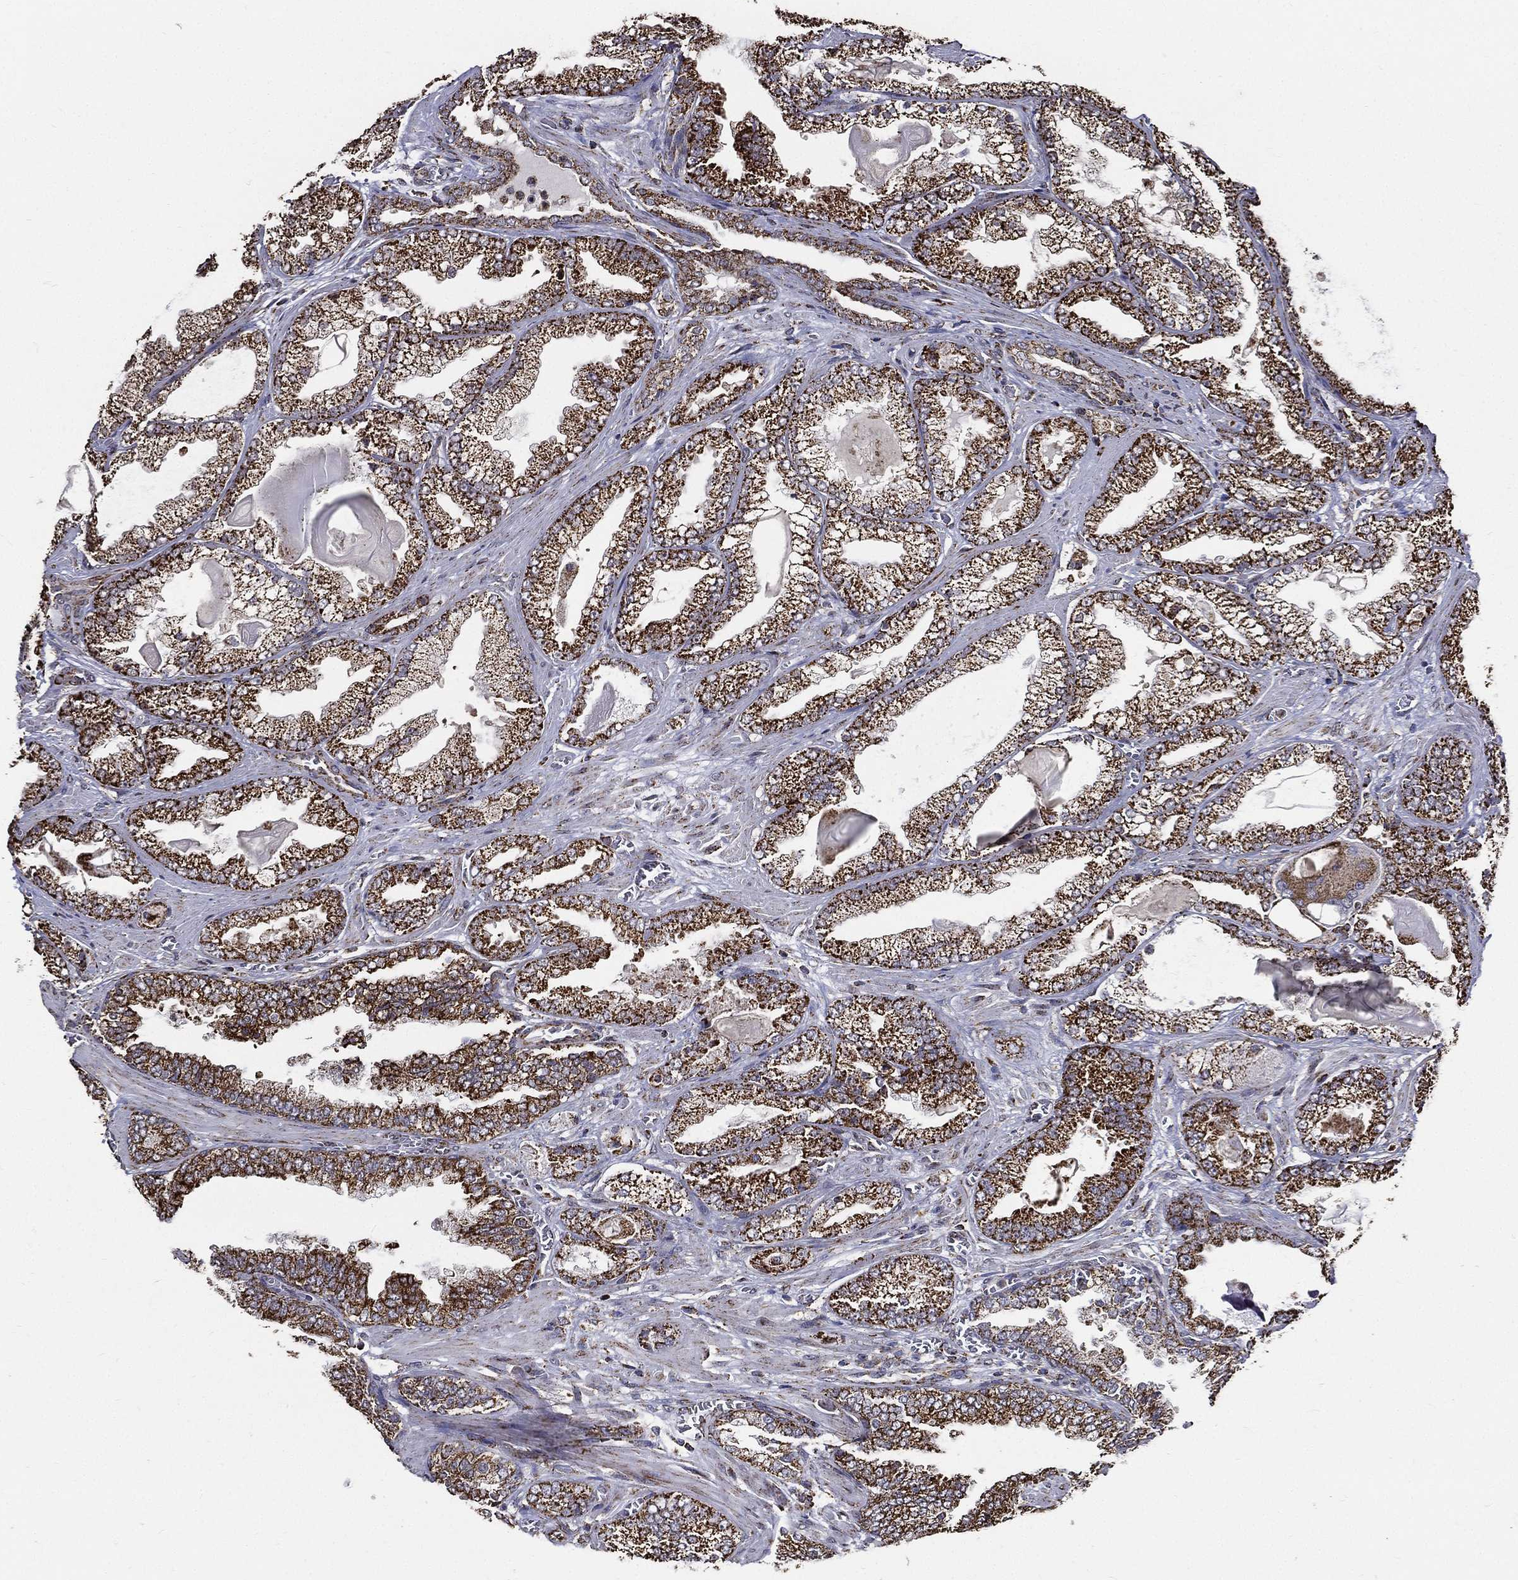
{"staining": {"intensity": "strong", "quantity": ">75%", "location": "cytoplasmic/membranous"}, "tissue": "prostate cancer", "cell_type": "Tumor cells", "image_type": "cancer", "snomed": [{"axis": "morphology", "description": "Adenocarcinoma, Low grade"}, {"axis": "topography", "description": "Prostate"}], "caption": "An IHC image of neoplastic tissue is shown. Protein staining in brown shows strong cytoplasmic/membranous positivity in prostate cancer (low-grade adenocarcinoma) within tumor cells. (DAB = brown stain, brightfield microscopy at high magnification).", "gene": "NDUFAB1", "patient": {"sex": "male", "age": 57}}